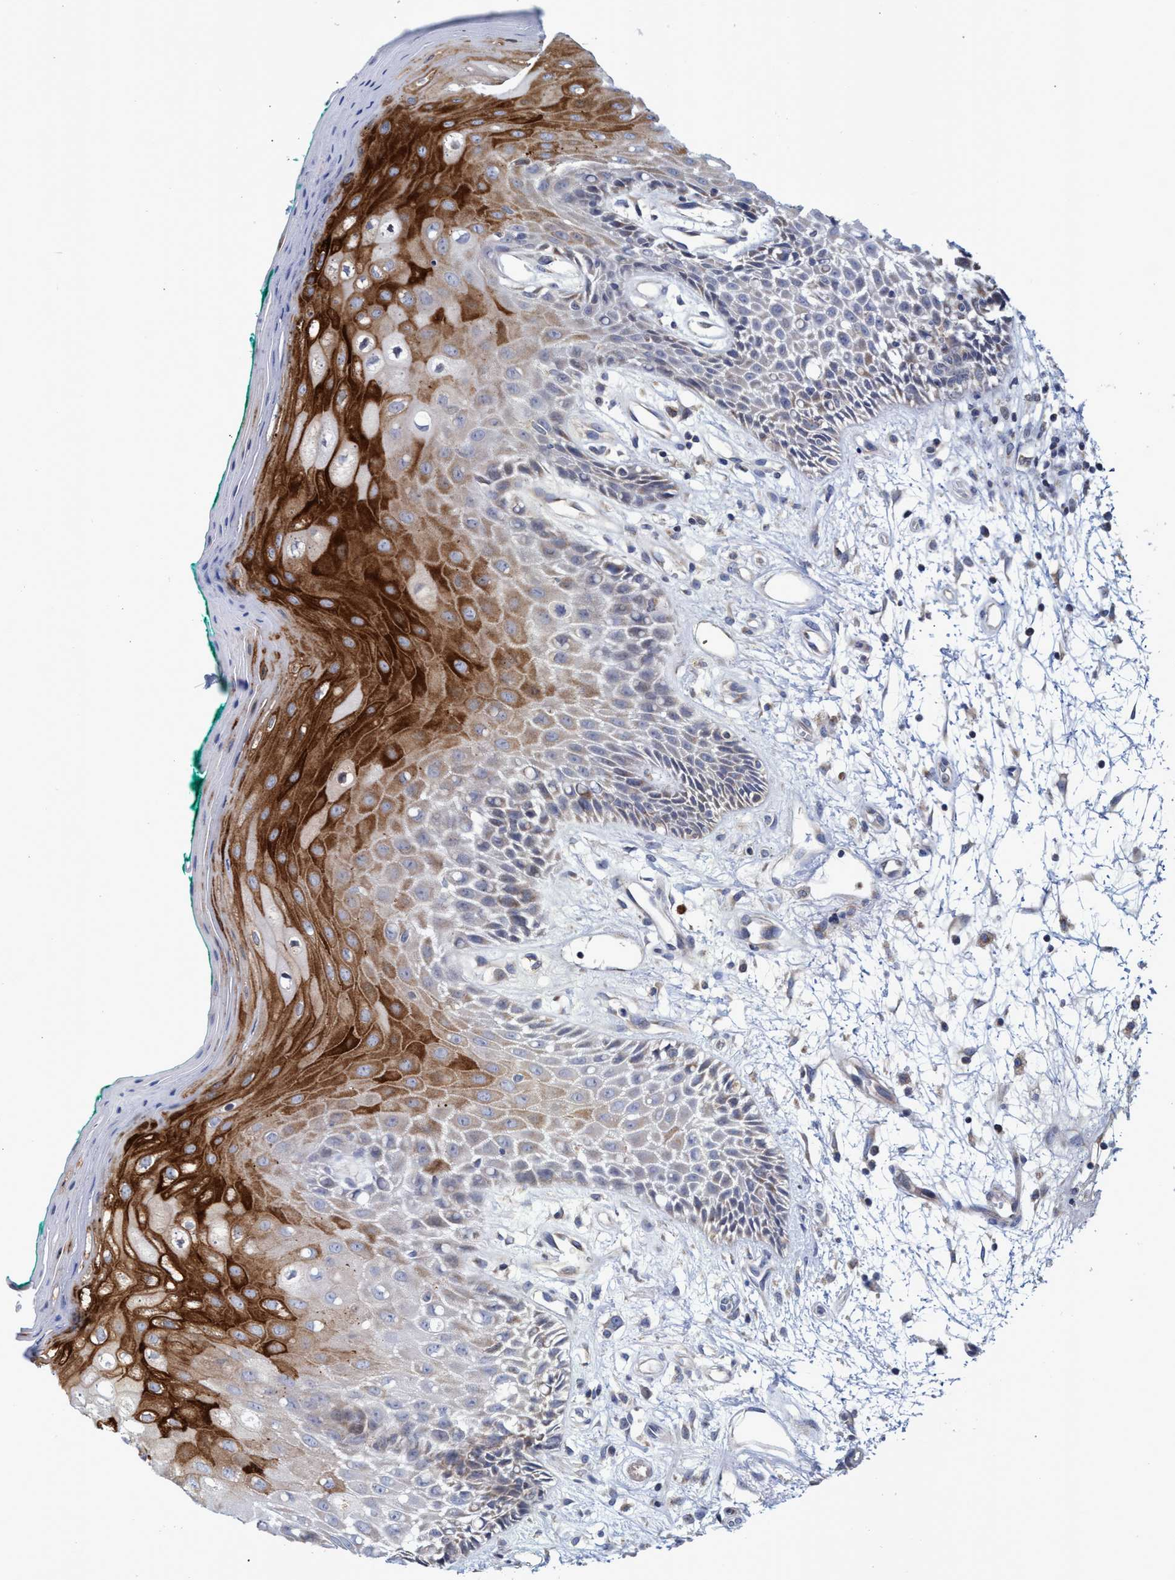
{"staining": {"intensity": "strong", "quantity": "25%-75%", "location": "cytoplasmic/membranous"}, "tissue": "oral mucosa", "cell_type": "Squamous epithelial cells", "image_type": "normal", "snomed": [{"axis": "morphology", "description": "Normal tissue, NOS"}, {"axis": "morphology", "description": "Squamous cell carcinoma, NOS"}, {"axis": "topography", "description": "Skeletal muscle"}, {"axis": "topography", "description": "Oral tissue"}, {"axis": "topography", "description": "Head-Neck"}], "caption": "A brown stain shows strong cytoplasmic/membranous staining of a protein in squamous epithelial cells of benign oral mucosa. Immunohistochemistry stains the protein of interest in brown and the nuclei are stained blue.", "gene": "NAT16", "patient": {"sex": "female", "age": 84}}